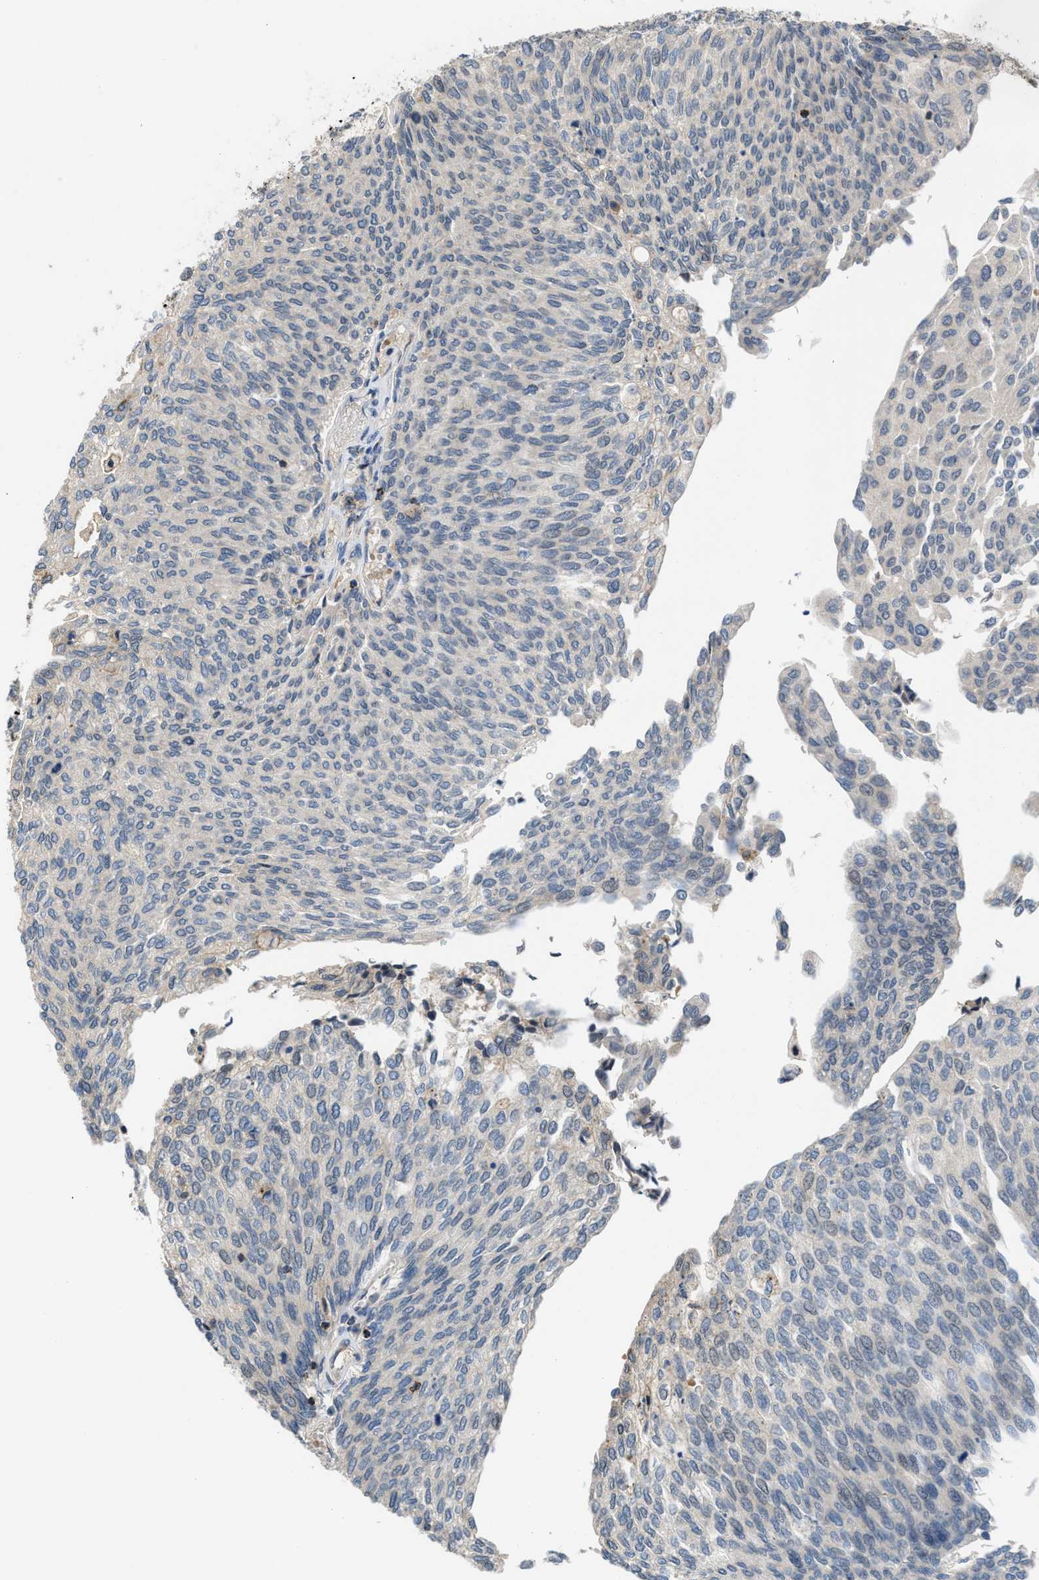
{"staining": {"intensity": "negative", "quantity": "none", "location": "none"}, "tissue": "urothelial cancer", "cell_type": "Tumor cells", "image_type": "cancer", "snomed": [{"axis": "morphology", "description": "Urothelial carcinoma, Low grade"}, {"axis": "topography", "description": "Urinary bladder"}], "caption": "Photomicrograph shows no protein expression in tumor cells of low-grade urothelial carcinoma tissue. (Immunohistochemistry, brightfield microscopy, high magnification).", "gene": "GPATCH2L", "patient": {"sex": "female", "age": 79}}